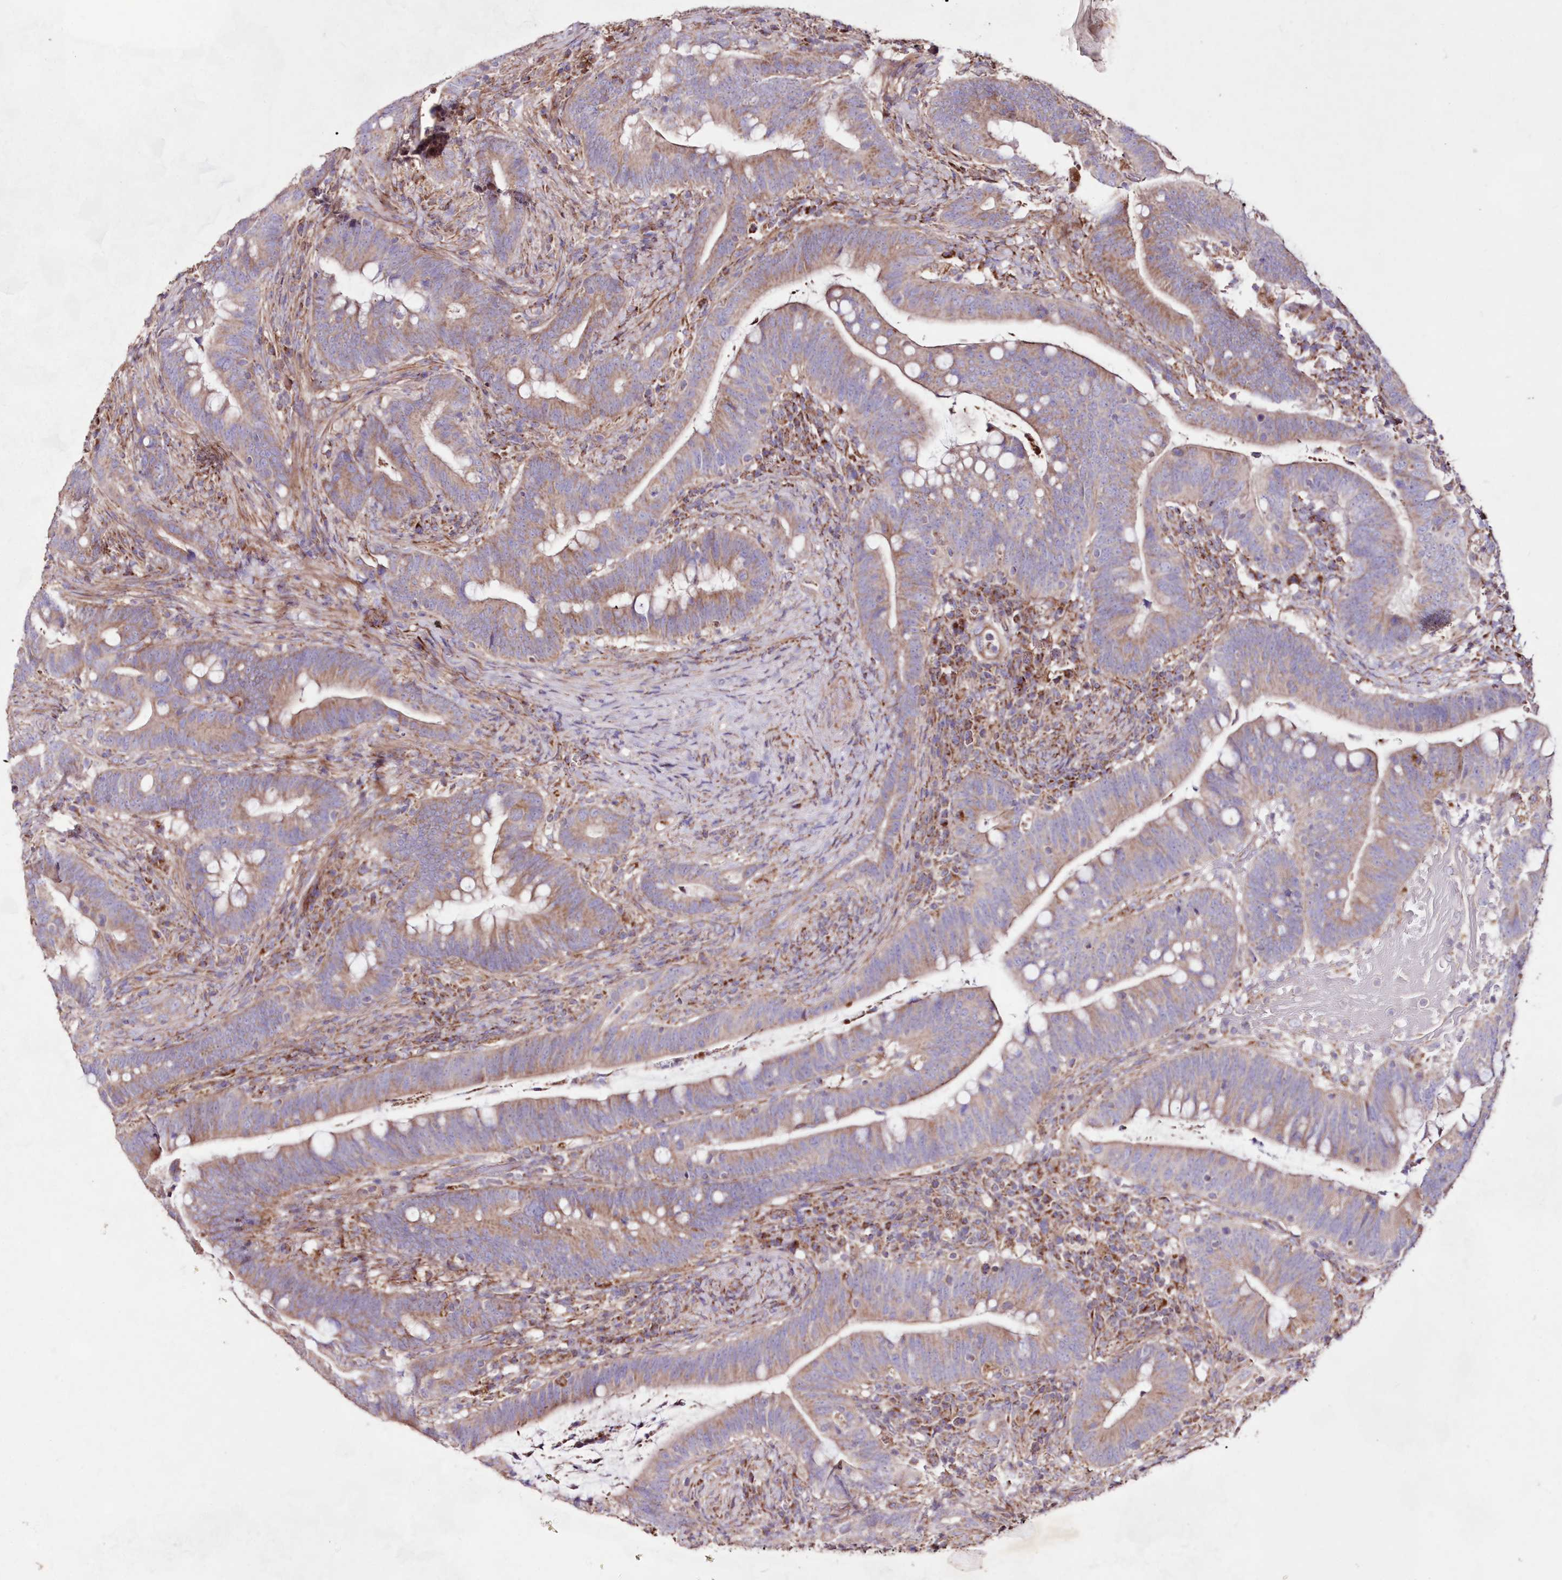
{"staining": {"intensity": "moderate", "quantity": "25%-75%", "location": "cytoplasmic/membranous"}, "tissue": "colorectal cancer", "cell_type": "Tumor cells", "image_type": "cancer", "snomed": [{"axis": "morphology", "description": "Adenocarcinoma, NOS"}, {"axis": "topography", "description": "Colon"}], "caption": "The micrograph reveals a brown stain indicating the presence of a protein in the cytoplasmic/membranous of tumor cells in colorectal cancer. The protein of interest is shown in brown color, while the nuclei are stained blue.", "gene": "HADHB", "patient": {"sex": "female", "age": 66}}